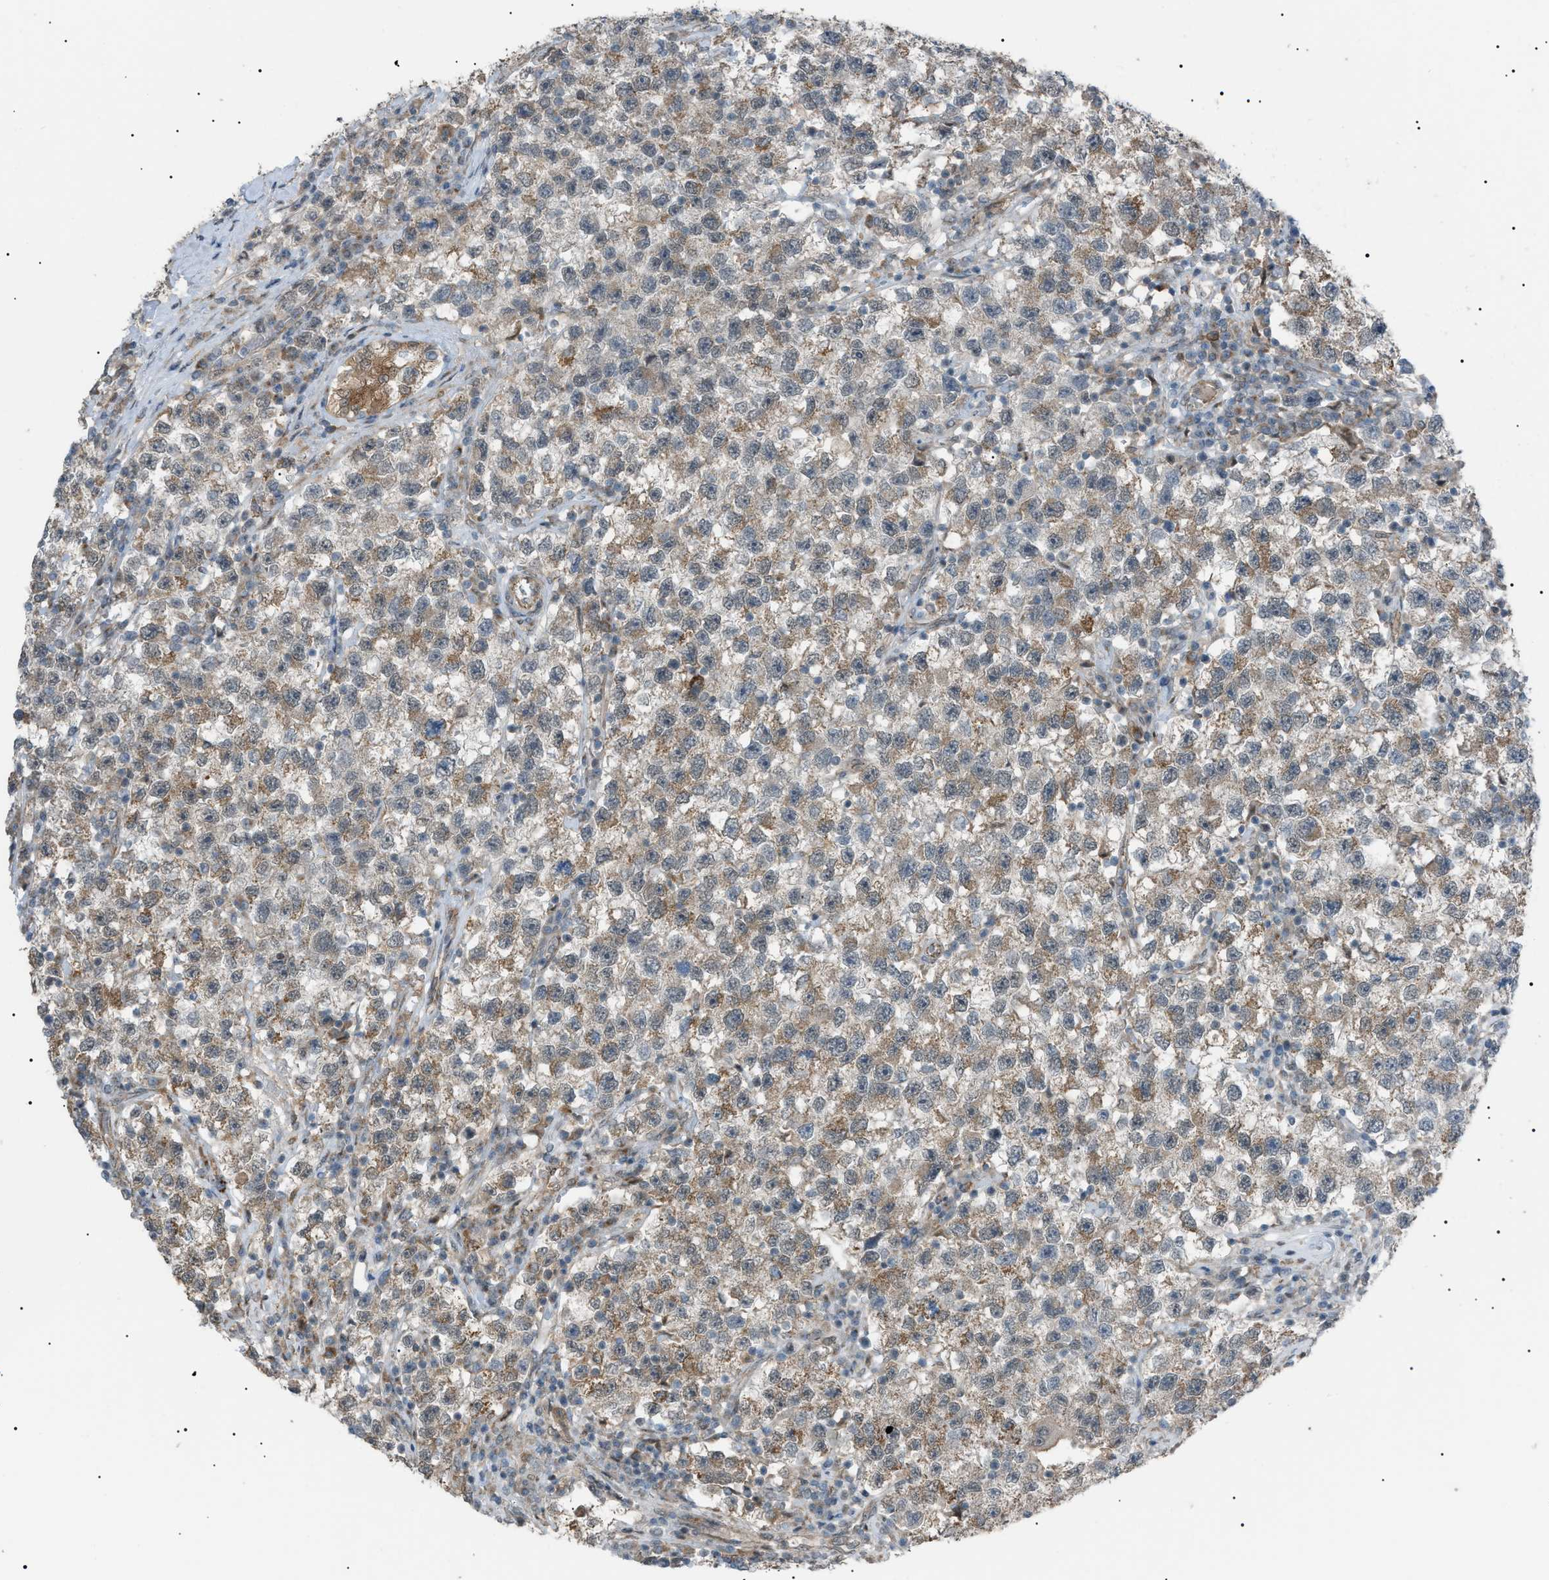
{"staining": {"intensity": "weak", "quantity": ">75%", "location": "cytoplasmic/membranous"}, "tissue": "testis cancer", "cell_type": "Tumor cells", "image_type": "cancer", "snomed": [{"axis": "morphology", "description": "Seminoma, NOS"}, {"axis": "topography", "description": "Testis"}], "caption": "Testis seminoma stained with a brown dye exhibits weak cytoplasmic/membranous positive positivity in about >75% of tumor cells.", "gene": "LPIN2", "patient": {"sex": "male", "age": 22}}